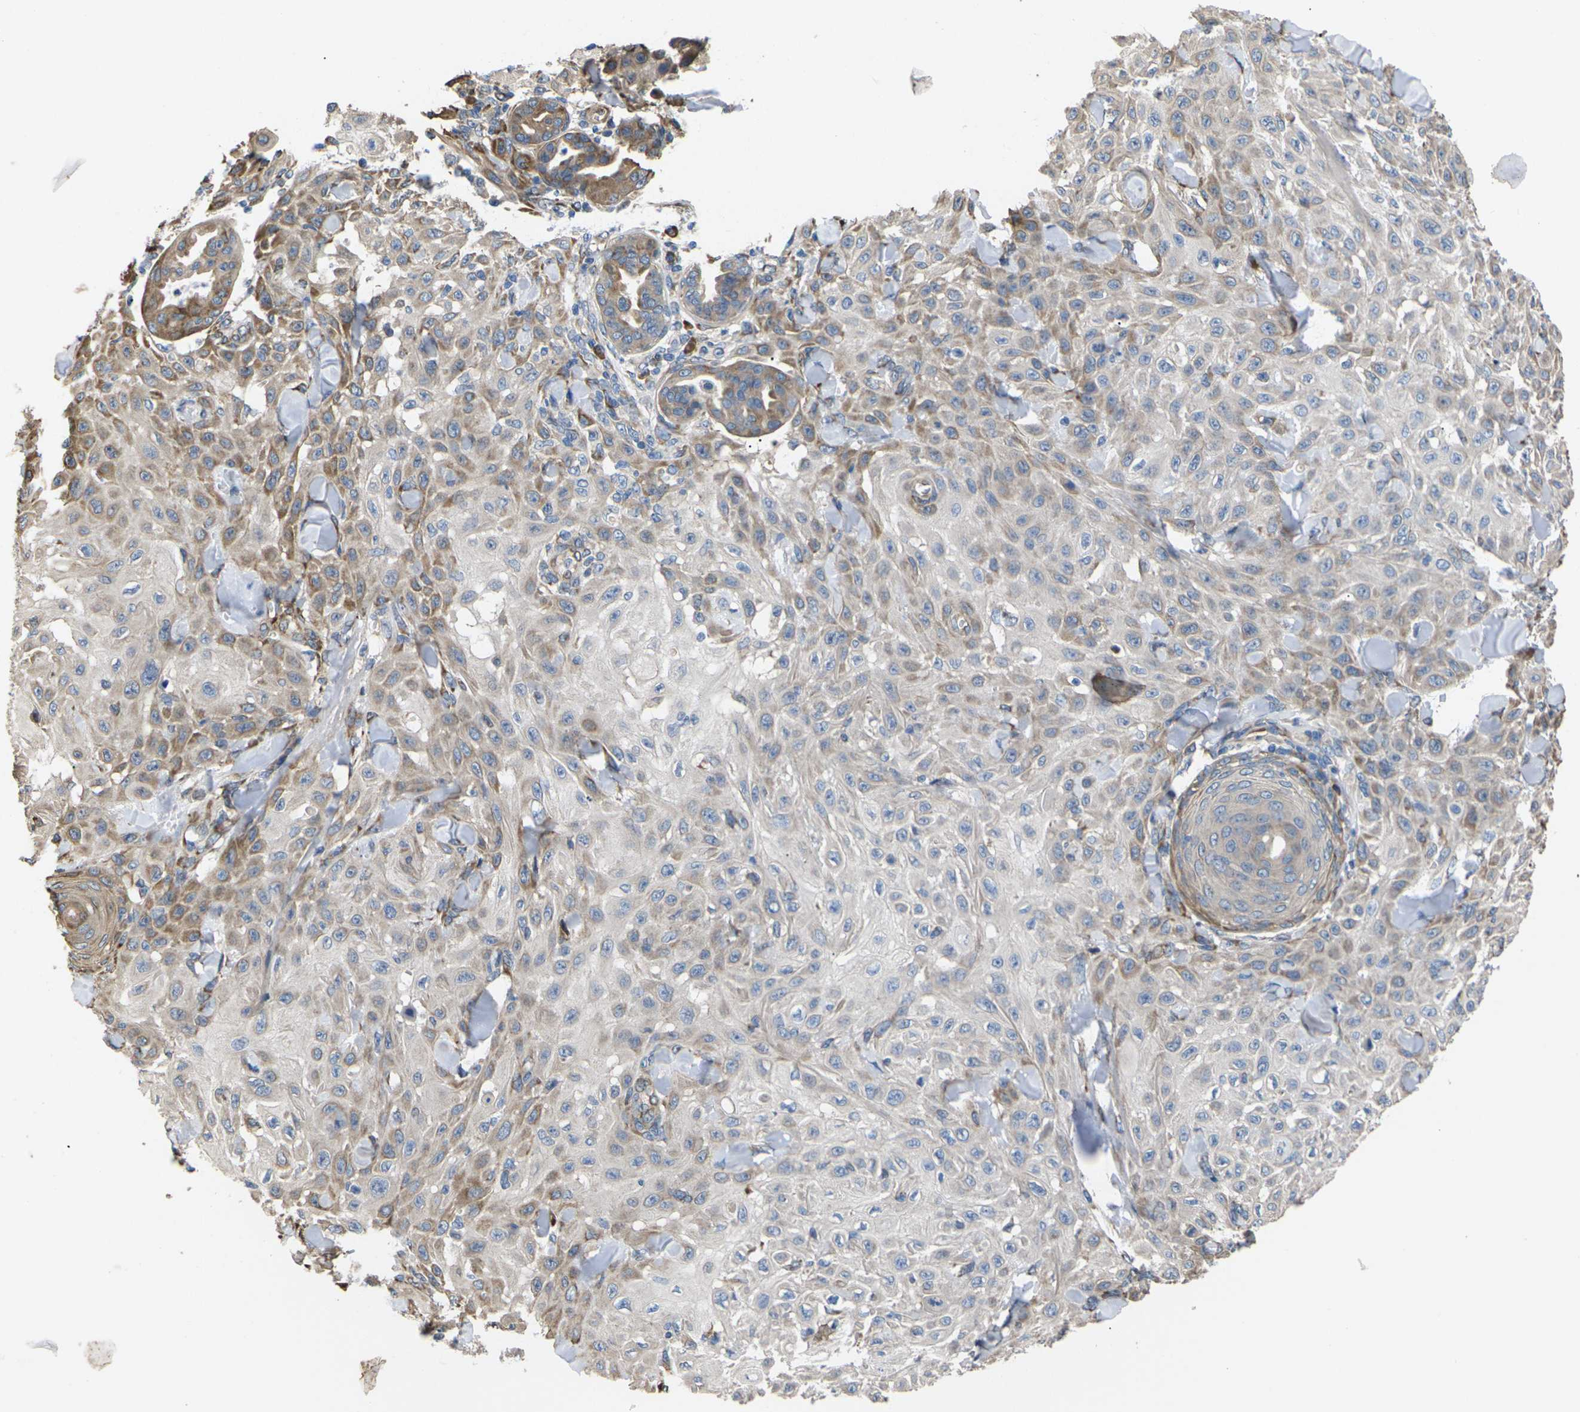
{"staining": {"intensity": "moderate", "quantity": "25%-75%", "location": "cytoplasmic/membranous"}, "tissue": "skin cancer", "cell_type": "Tumor cells", "image_type": "cancer", "snomed": [{"axis": "morphology", "description": "Squamous cell carcinoma, NOS"}, {"axis": "topography", "description": "Skin"}], "caption": "Immunohistochemistry (IHC) histopathology image of human skin cancer stained for a protein (brown), which demonstrates medium levels of moderate cytoplasmic/membranous staining in approximately 25%-75% of tumor cells.", "gene": "KLHDC8B", "patient": {"sex": "male", "age": 24}}